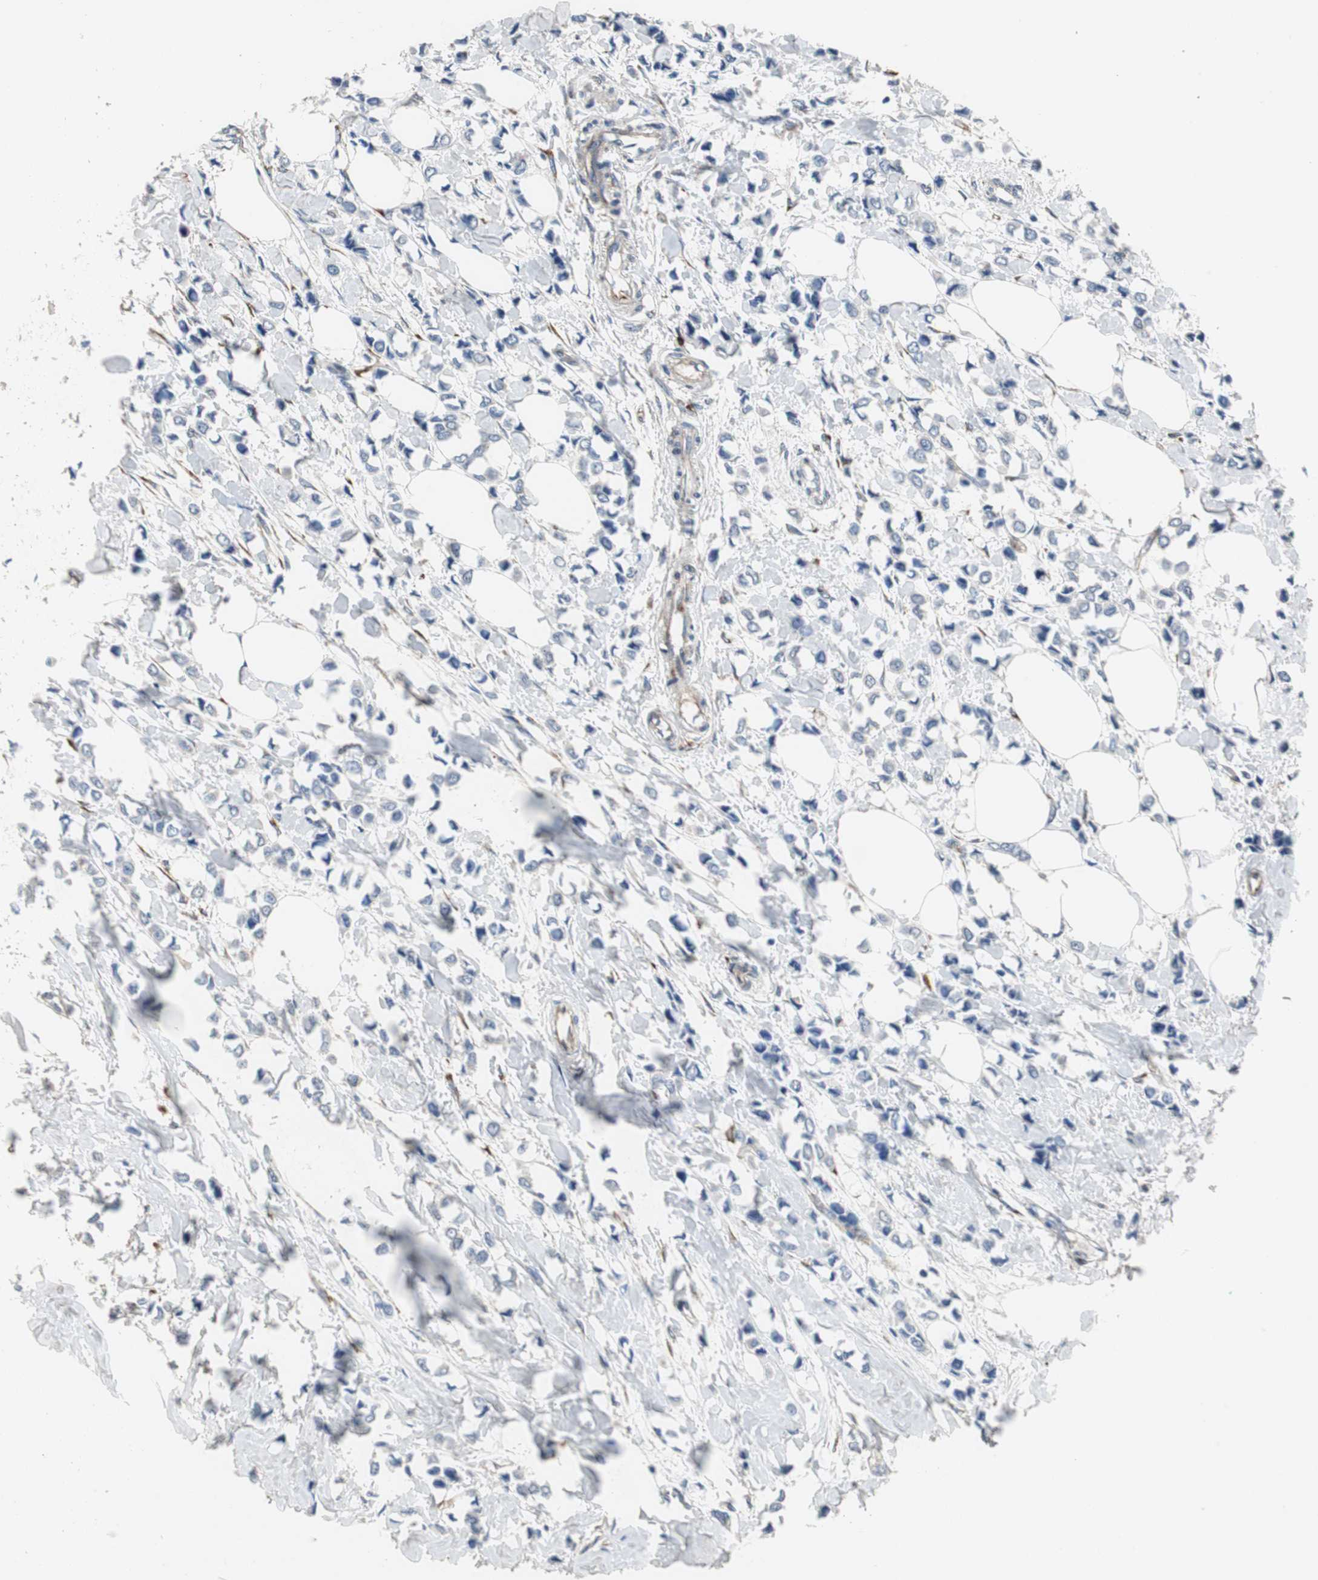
{"staining": {"intensity": "negative", "quantity": "none", "location": "none"}, "tissue": "breast cancer", "cell_type": "Tumor cells", "image_type": "cancer", "snomed": [{"axis": "morphology", "description": "Lobular carcinoma"}, {"axis": "topography", "description": "Breast"}], "caption": "DAB immunohistochemical staining of breast cancer shows no significant positivity in tumor cells.", "gene": "ISCU", "patient": {"sex": "female", "age": 51}}